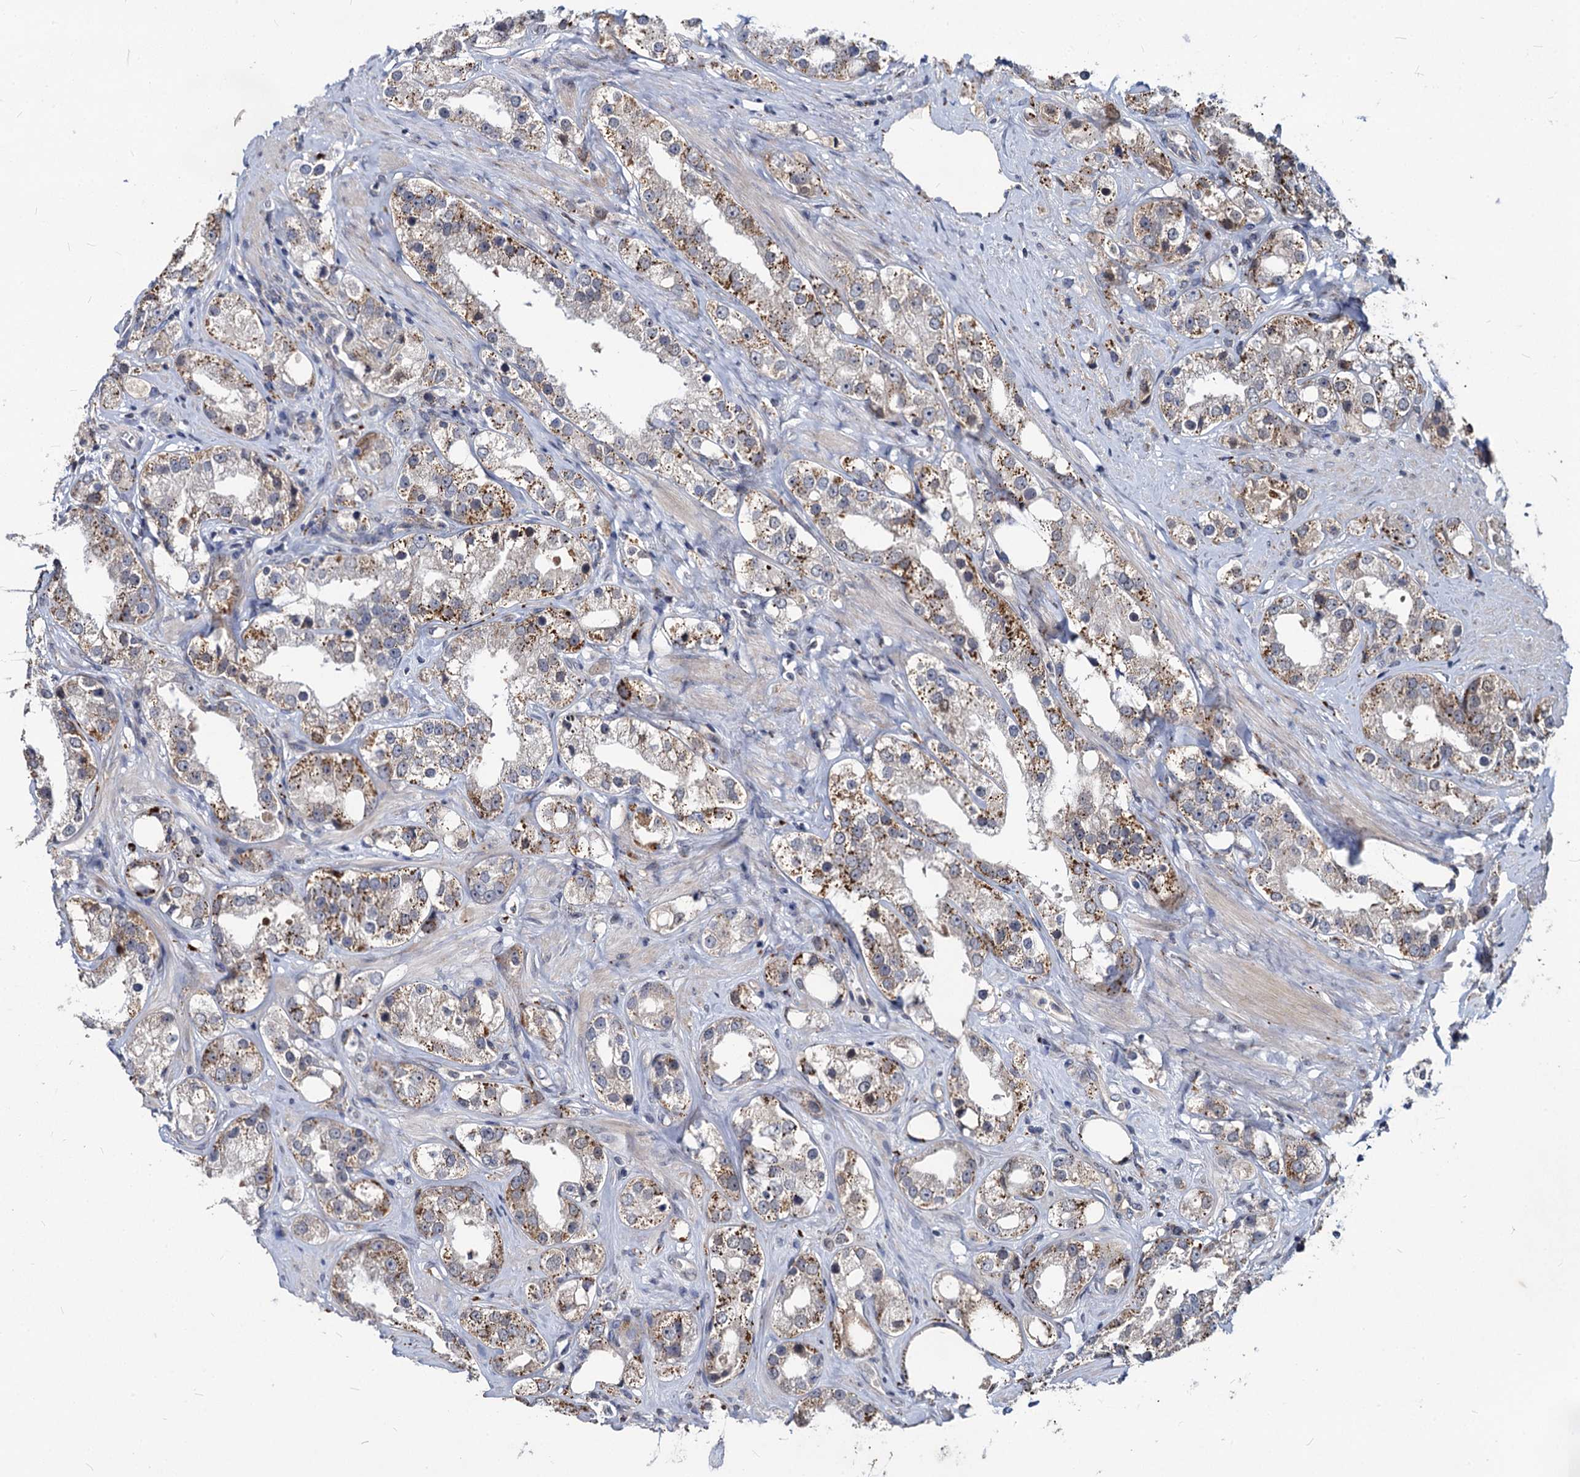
{"staining": {"intensity": "moderate", "quantity": "25%-75%", "location": "cytoplasmic/membranous"}, "tissue": "prostate cancer", "cell_type": "Tumor cells", "image_type": "cancer", "snomed": [{"axis": "morphology", "description": "Adenocarcinoma, NOS"}, {"axis": "topography", "description": "Prostate"}], "caption": "The immunohistochemical stain highlights moderate cytoplasmic/membranous positivity in tumor cells of prostate cancer (adenocarcinoma) tissue. (Stains: DAB (3,3'-diaminobenzidine) in brown, nuclei in blue, Microscopy: brightfield microscopy at high magnification).", "gene": "C11orf86", "patient": {"sex": "male", "age": 79}}